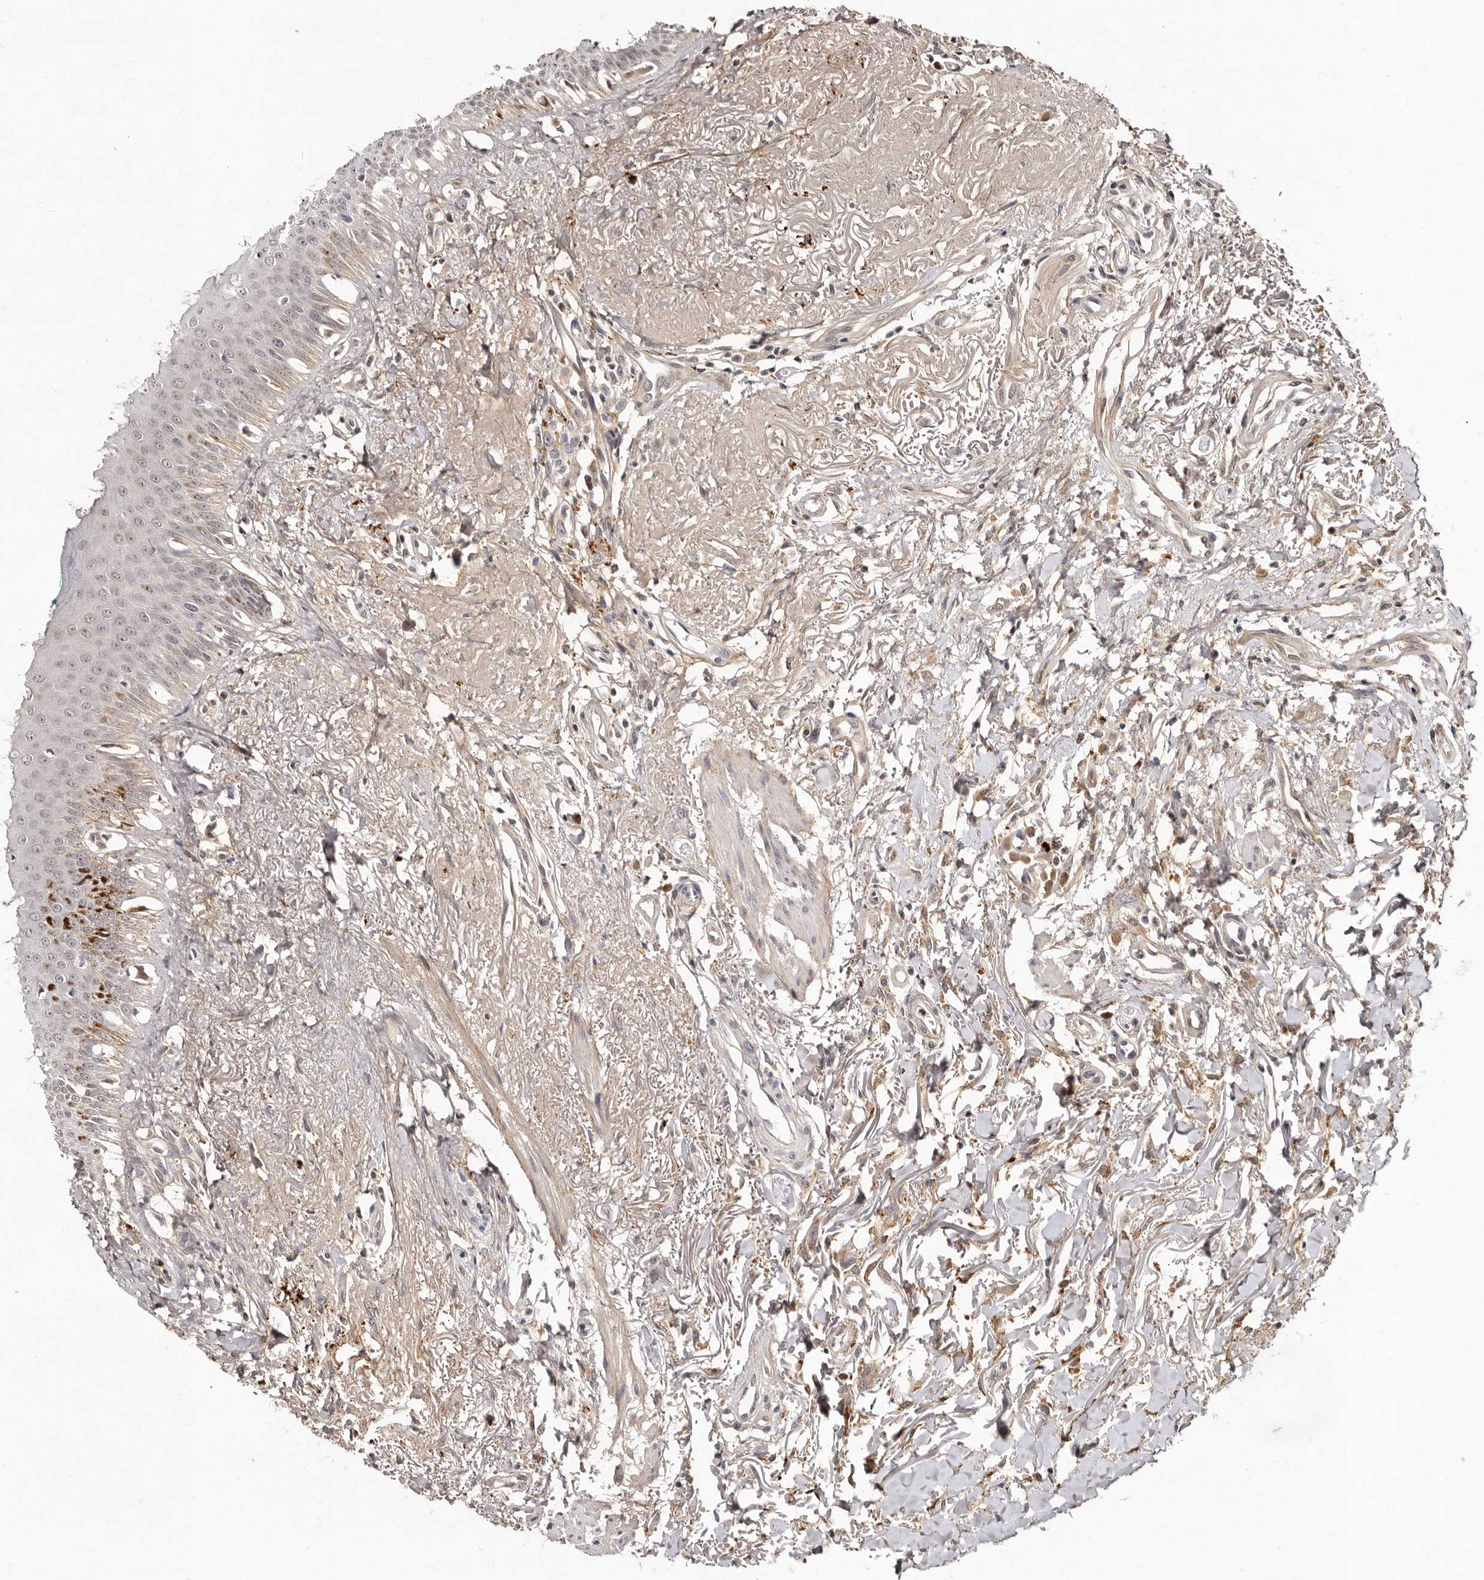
{"staining": {"intensity": "weak", "quantity": "25%-75%", "location": "cytoplasmic/membranous,nuclear"}, "tissue": "oral mucosa", "cell_type": "Squamous epithelial cells", "image_type": "normal", "snomed": [{"axis": "morphology", "description": "Normal tissue, NOS"}, {"axis": "topography", "description": "Oral tissue"}], "caption": "IHC (DAB (3,3'-diaminobenzidine)) staining of benign oral mucosa displays weak cytoplasmic/membranous,nuclear protein positivity in approximately 25%-75% of squamous epithelial cells.", "gene": "LCORL", "patient": {"sex": "female", "age": 70}}